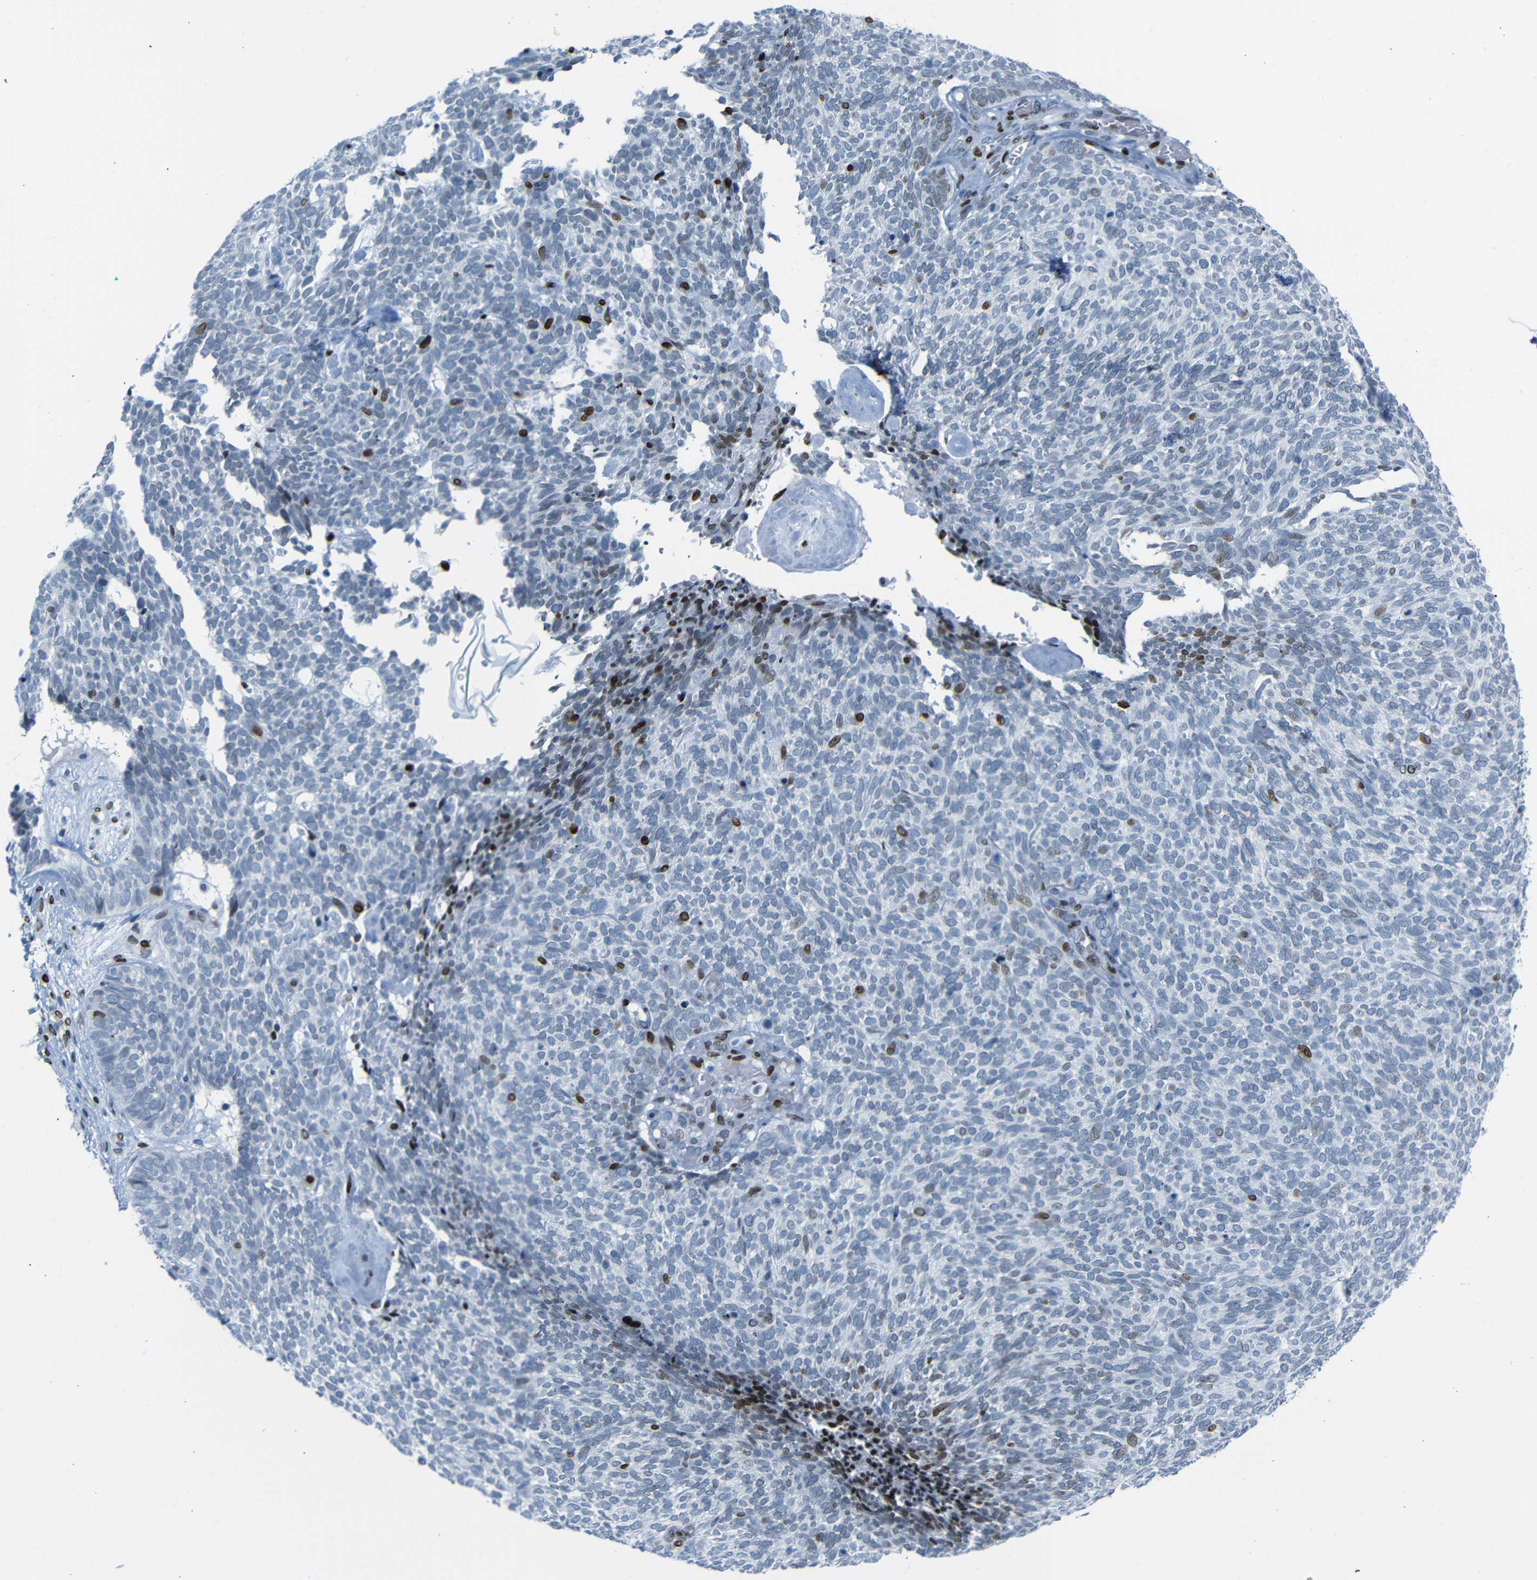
{"staining": {"intensity": "strong", "quantity": "<25%", "location": "nuclear"}, "tissue": "skin cancer", "cell_type": "Tumor cells", "image_type": "cancer", "snomed": [{"axis": "morphology", "description": "Basal cell carcinoma"}, {"axis": "topography", "description": "Skin"}], "caption": "Tumor cells display medium levels of strong nuclear positivity in about <25% of cells in skin cancer.", "gene": "NPIPB15", "patient": {"sex": "female", "age": 84}}